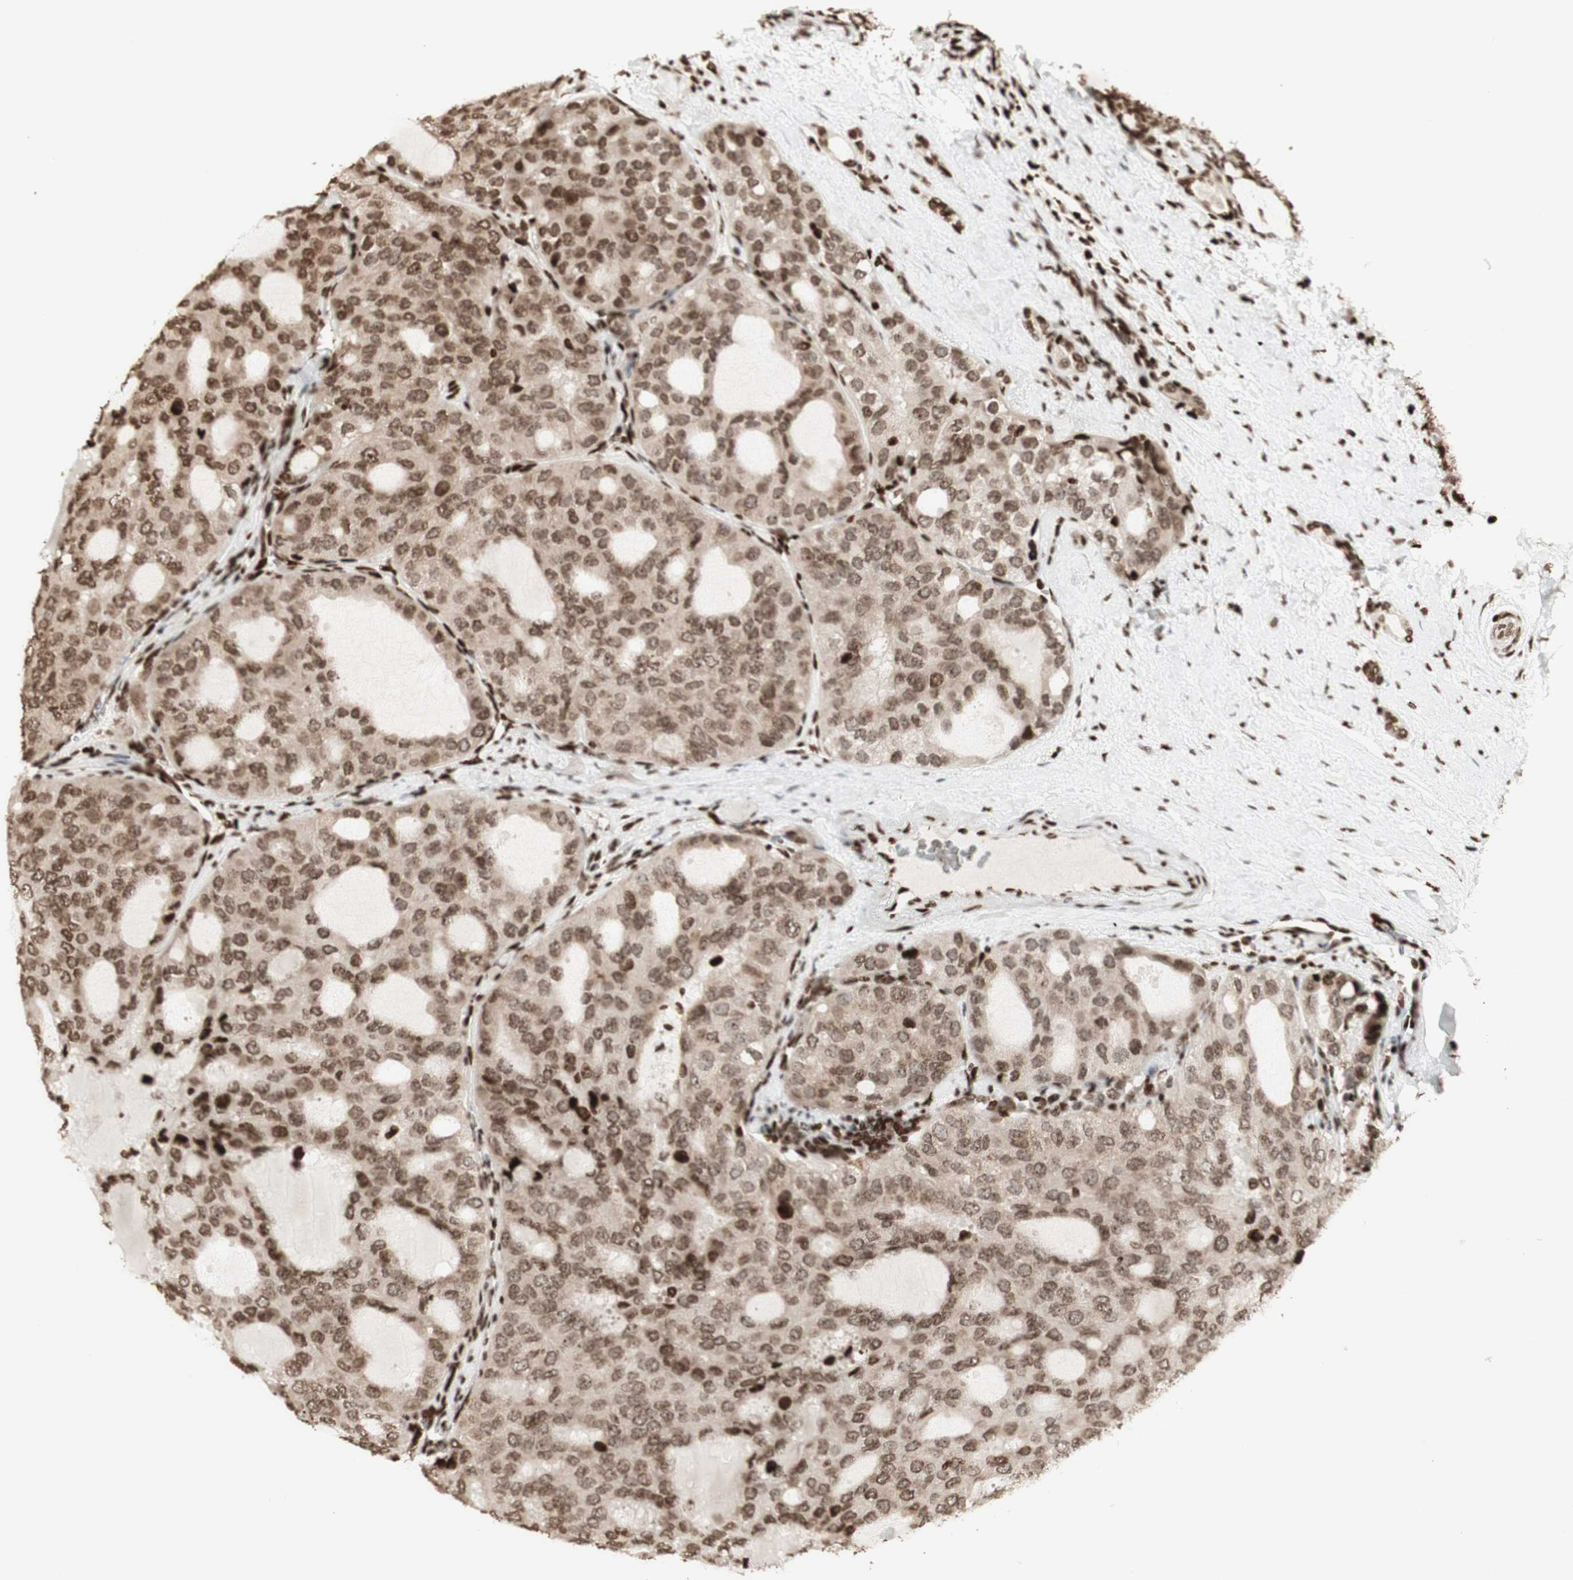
{"staining": {"intensity": "moderate", "quantity": ">75%", "location": "cytoplasmic/membranous,nuclear"}, "tissue": "thyroid cancer", "cell_type": "Tumor cells", "image_type": "cancer", "snomed": [{"axis": "morphology", "description": "Follicular adenoma carcinoma, NOS"}, {"axis": "topography", "description": "Thyroid gland"}], "caption": "This image exhibits immunohistochemistry (IHC) staining of thyroid cancer (follicular adenoma carcinoma), with medium moderate cytoplasmic/membranous and nuclear positivity in about >75% of tumor cells.", "gene": "NCAPD2", "patient": {"sex": "male", "age": 75}}